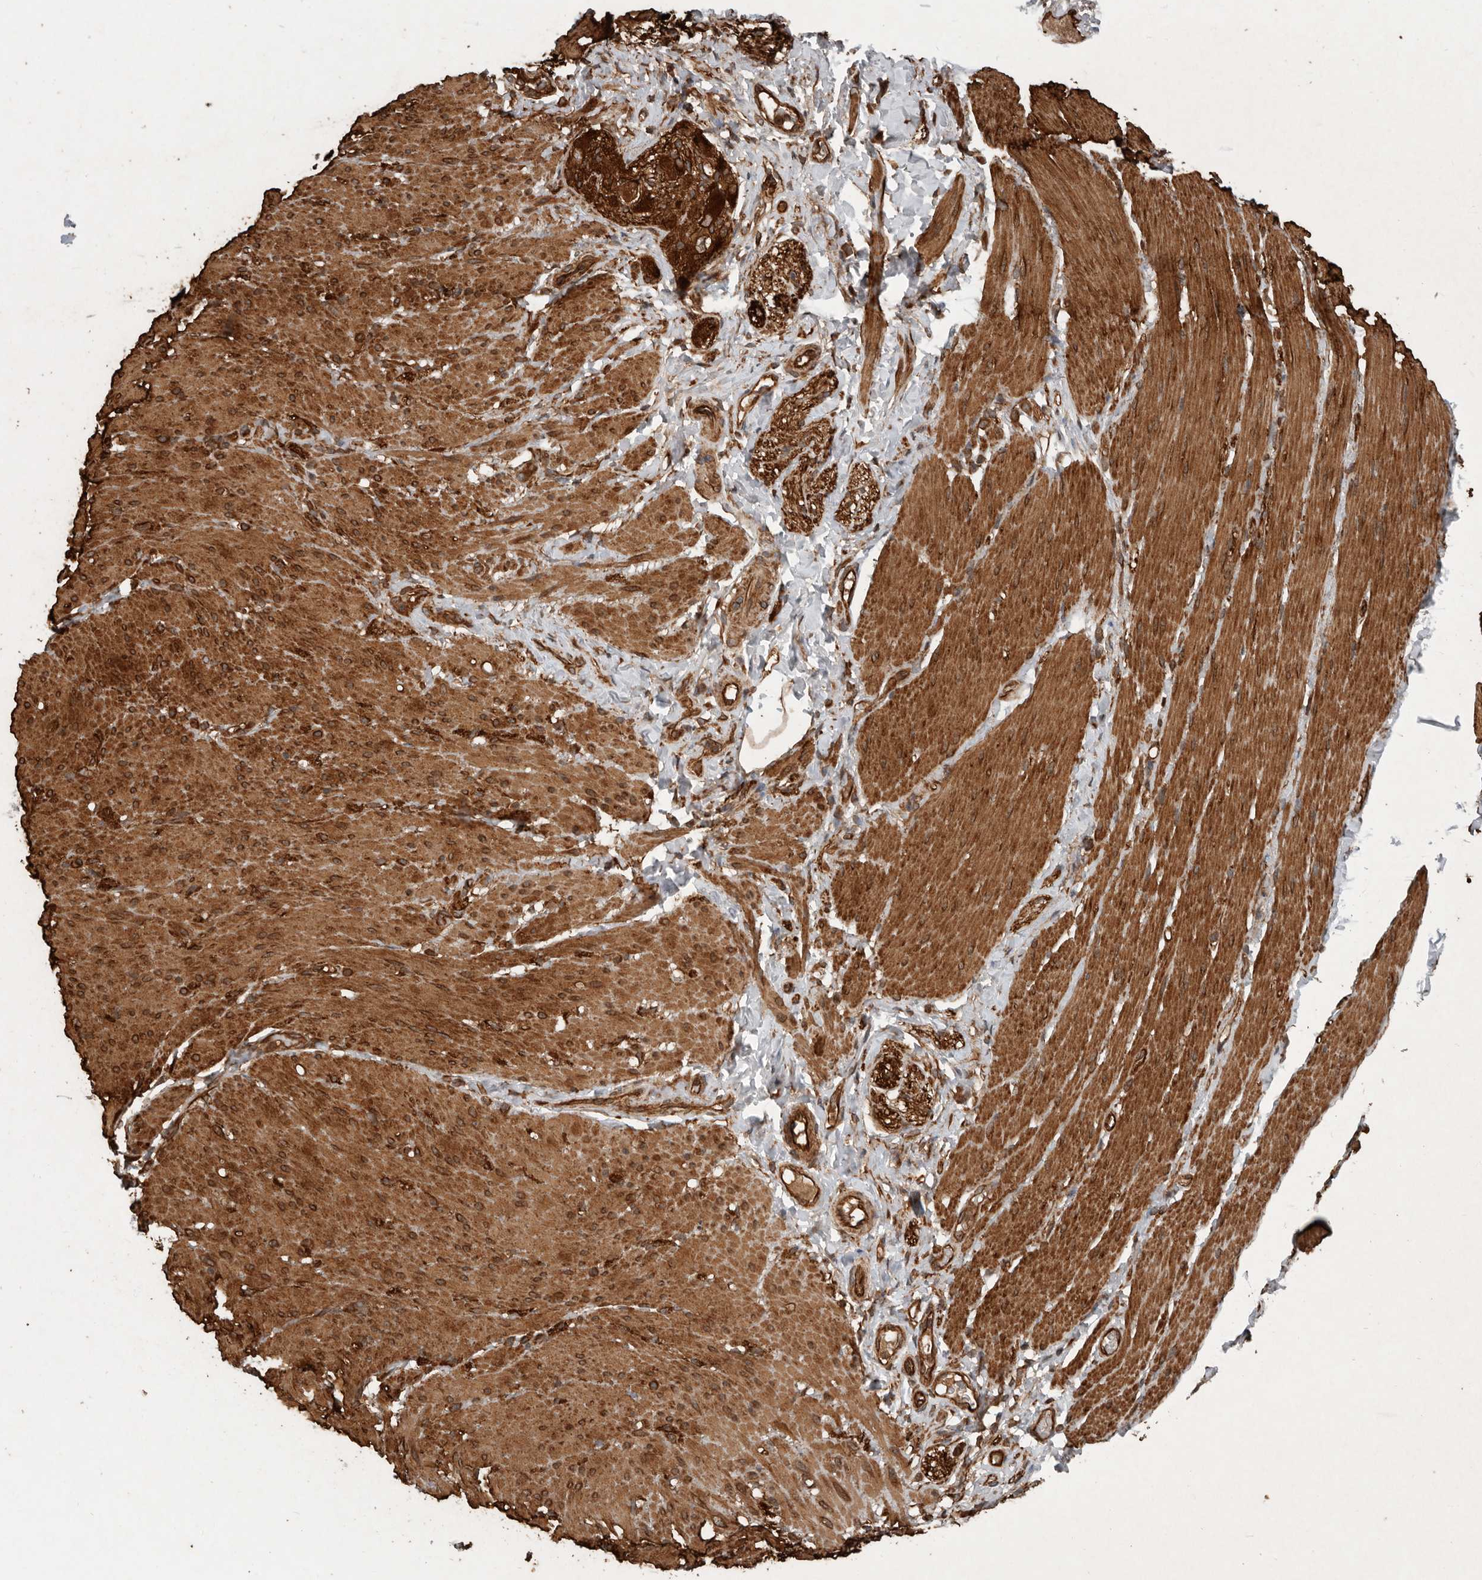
{"staining": {"intensity": "strong", "quantity": ">75%", "location": "cytoplasmic/membranous"}, "tissue": "smooth muscle", "cell_type": "Smooth muscle cells", "image_type": "normal", "snomed": [{"axis": "morphology", "description": "Normal tissue, NOS"}, {"axis": "topography", "description": "Smooth muscle"}, {"axis": "topography", "description": "Small intestine"}], "caption": "Immunohistochemical staining of normal smooth muscle exhibits strong cytoplasmic/membranous protein positivity in approximately >75% of smooth muscle cells.", "gene": "YOD1", "patient": {"sex": "female", "age": 84}}